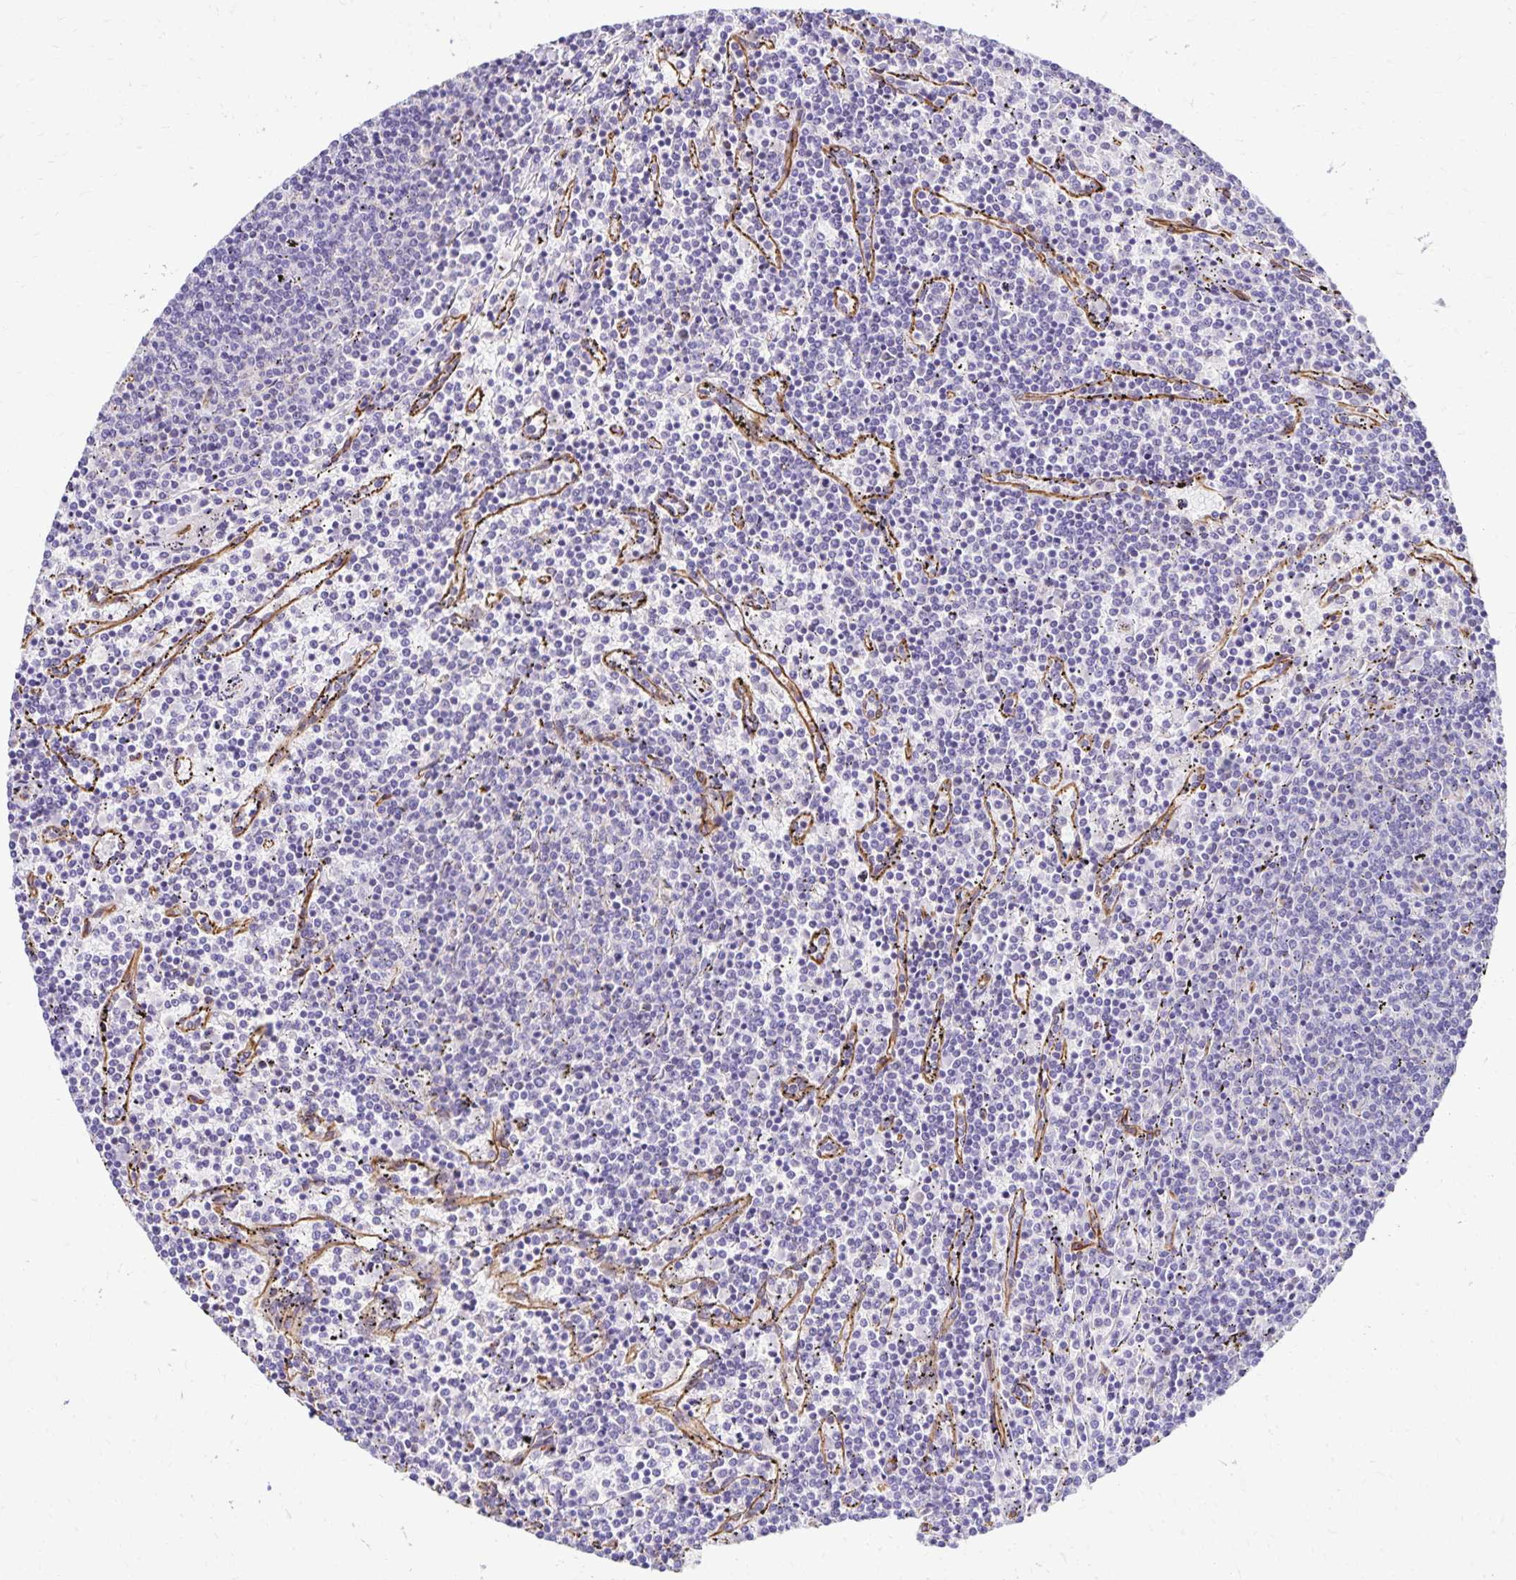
{"staining": {"intensity": "negative", "quantity": "none", "location": "none"}, "tissue": "lymphoma", "cell_type": "Tumor cells", "image_type": "cancer", "snomed": [{"axis": "morphology", "description": "Malignant lymphoma, non-Hodgkin's type, Low grade"}, {"axis": "topography", "description": "Spleen"}], "caption": "High power microscopy micrograph of an immunohistochemistry photomicrograph of malignant lymphoma, non-Hodgkin's type (low-grade), revealing no significant positivity in tumor cells.", "gene": "TRPV6", "patient": {"sex": "female", "age": 50}}